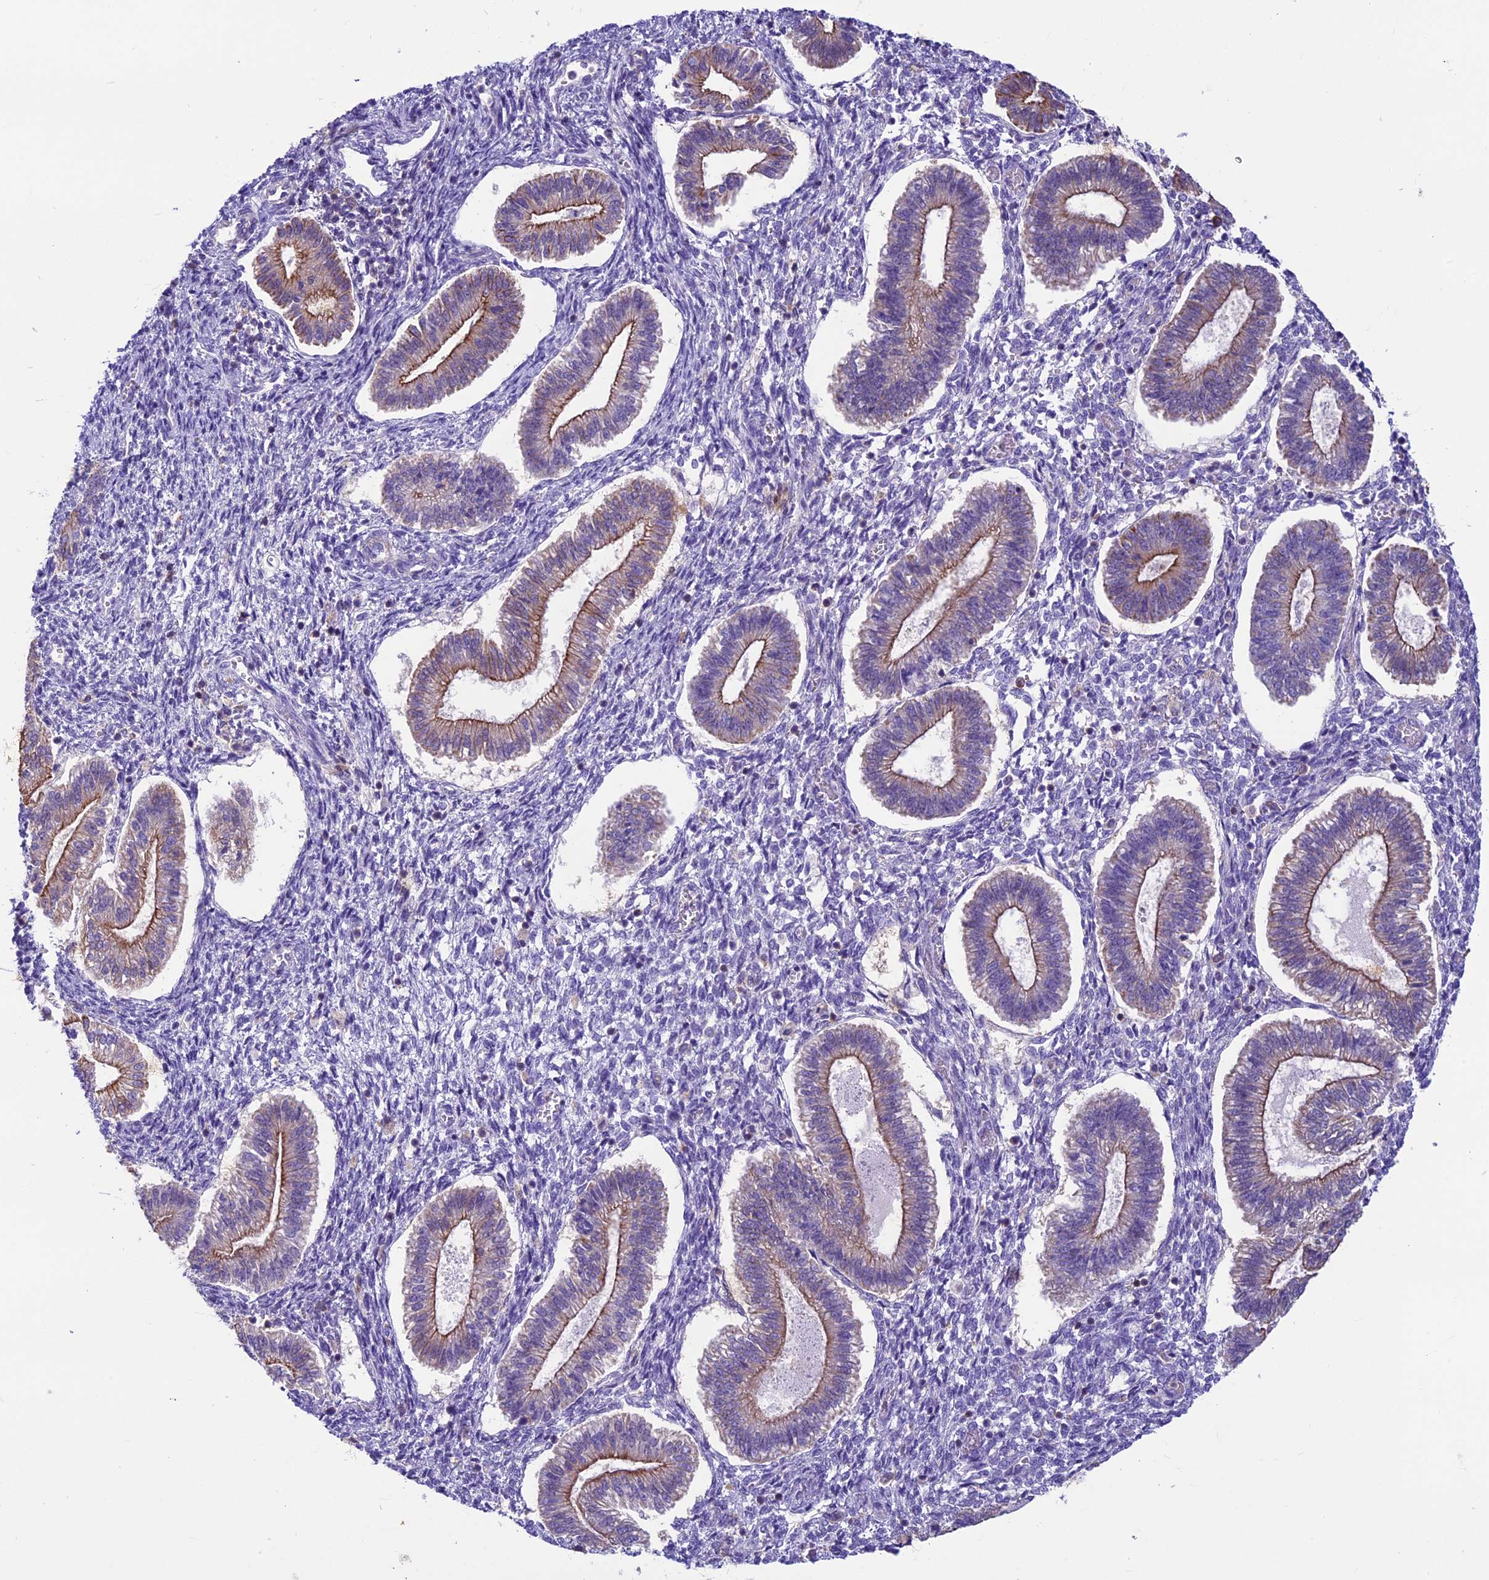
{"staining": {"intensity": "negative", "quantity": "none", "location": "none"}, "tissue": "endometrium", "cell_type": "Cells in endometrial stroma", "image_type": "normal", "snomed": [{"axis": "morphology", "description": "Normal tissue, NOS"}, {"axis": "topography", "description": "Endometrium"}], "caption": "DAB immunohistochemical staining of benign human endometrium displays no significant expression in cells in endometrial stroma.", "gene": "CDAN1", "patient": {"sex": "female", "age": 25}}